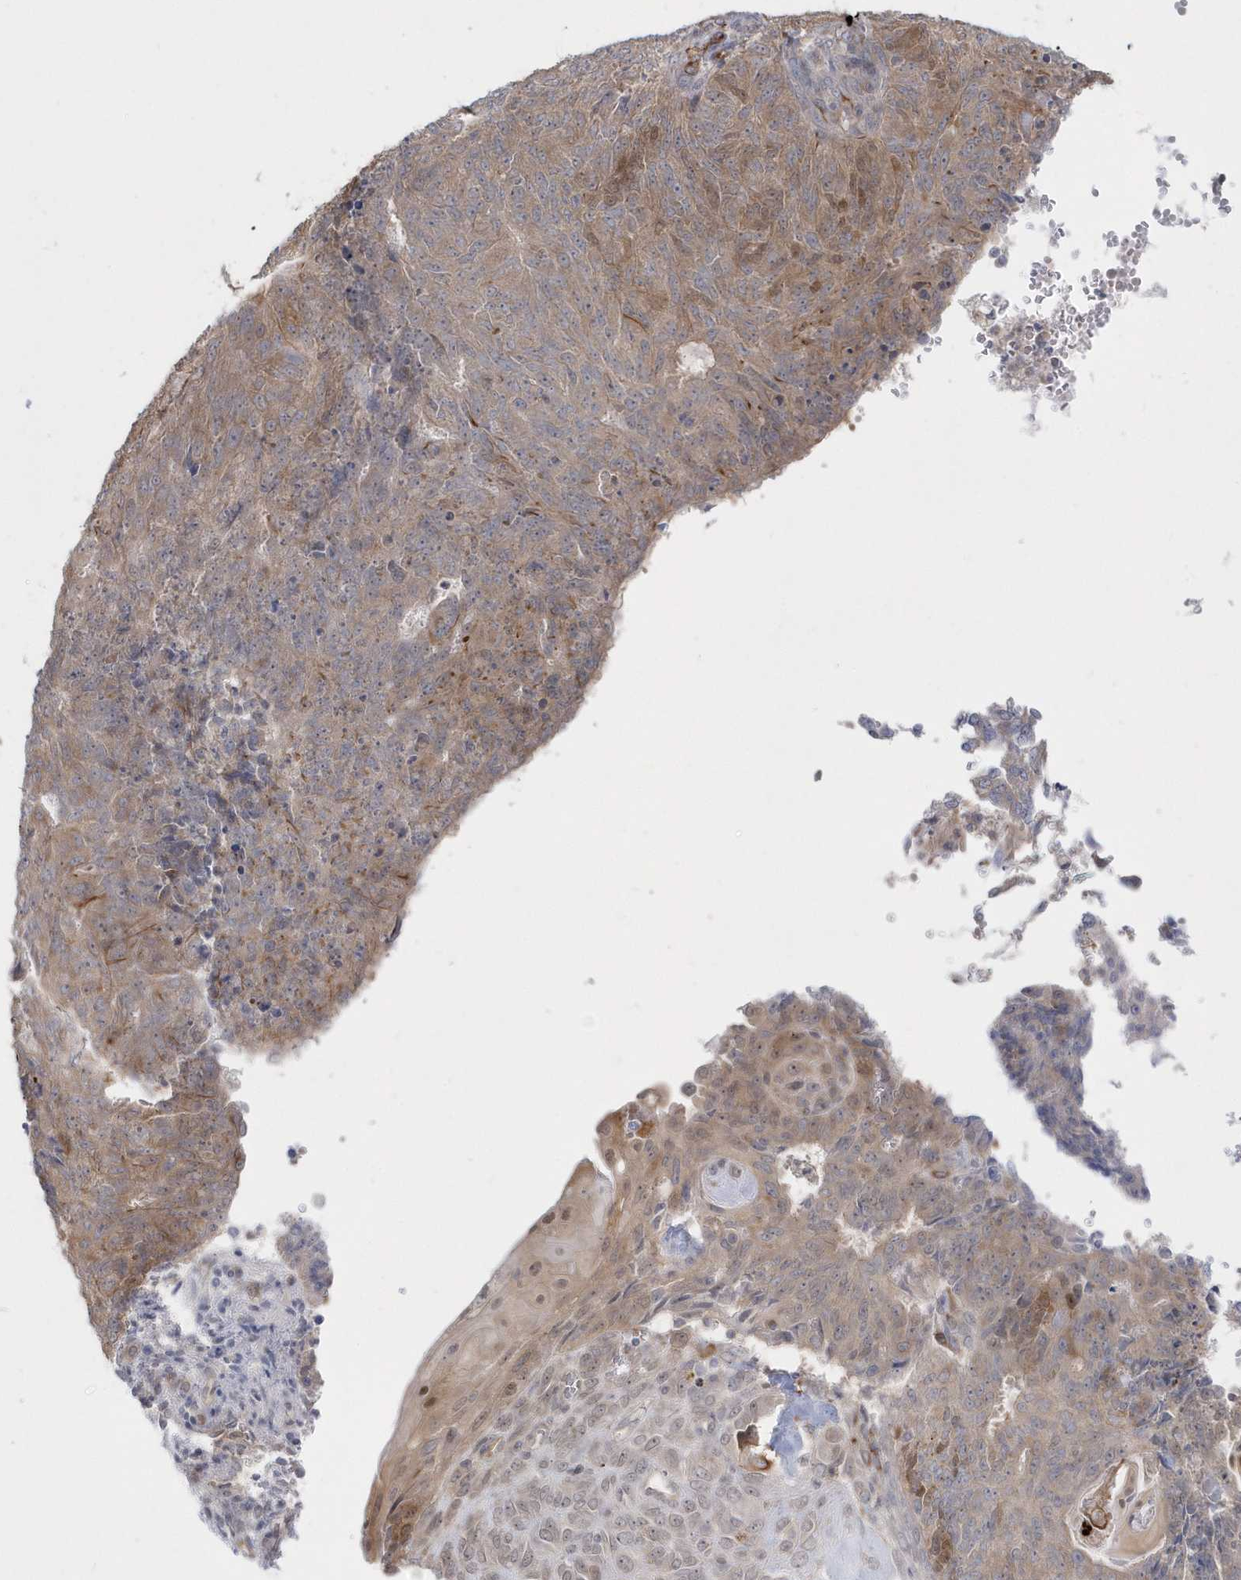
{"staining": {"intensity": "moderate", "quantity": "25%-75%", "location": "cytoplasmic/membranous,nuclear"}, "tissue": "endometrial cancer", "cell_type": "Tumor cells", "image_type": "cancer", "snomed": [{"axis": "morphology", "description": "Adenocarcinoma, NOS"}, {"axis": "topography", "description": "Endometrium"}], "caption": "Moderate cytoplasmic/membranous and nuclear expression is identified in approximately 25%-75% of tumor cells in adenocarcinoma (endometrial).", "gene": "DHX57", "patient": {"sex": "female", "age": 32}}